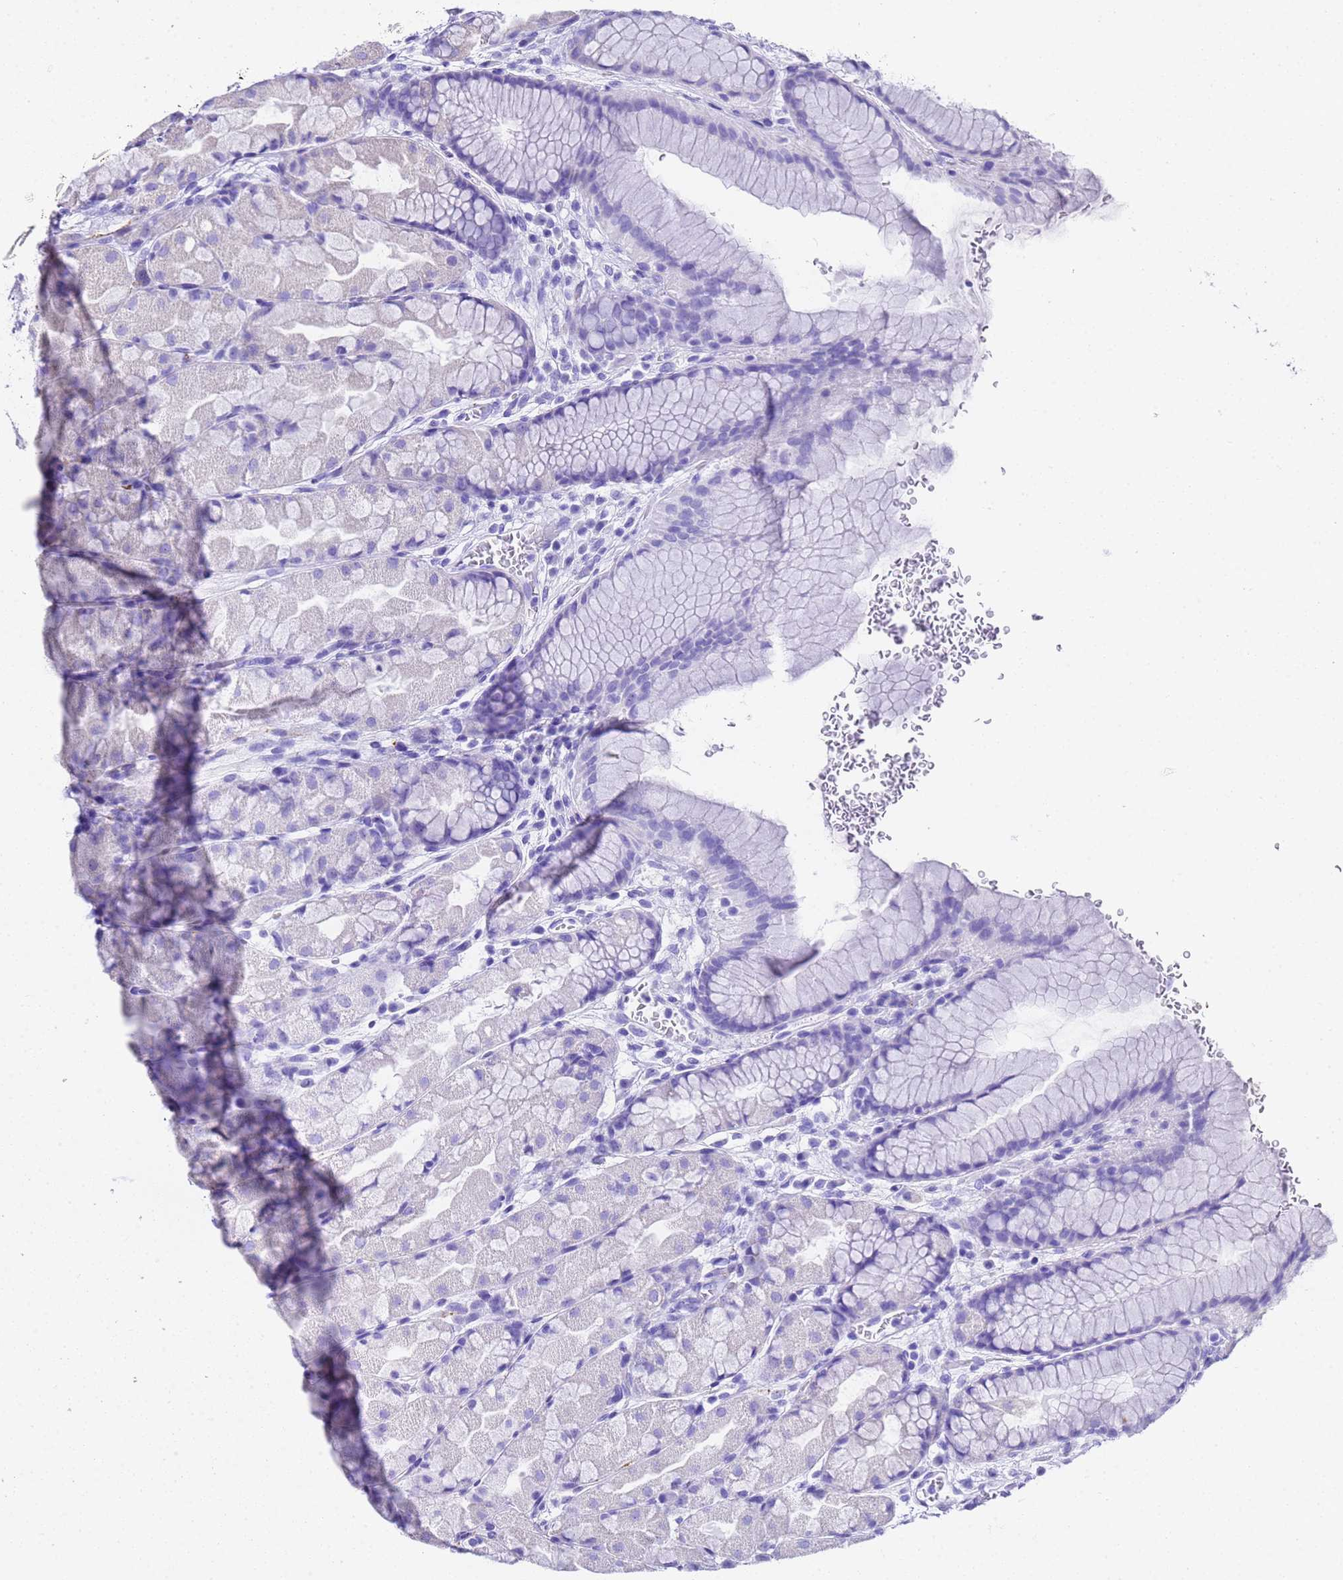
{"staining": {"intensity": "negative", "quantity": "none", "location": "none"}, "tissue": "stomach", "cell_type": "Glandular cells", "image_type": "normal", "snomed": [{"axis": "morphology", "description": "Normal tissue, NOS"}, {"axis": "topography", "description": "Stomach"}], "caption": "DAB immunohistochemical staining of normal stomach reveals no significant expression in glandular cells. Nuclei are stained in blue.", "gene": "FAM72A", "patient": {"sex": "male", "age": 57}}